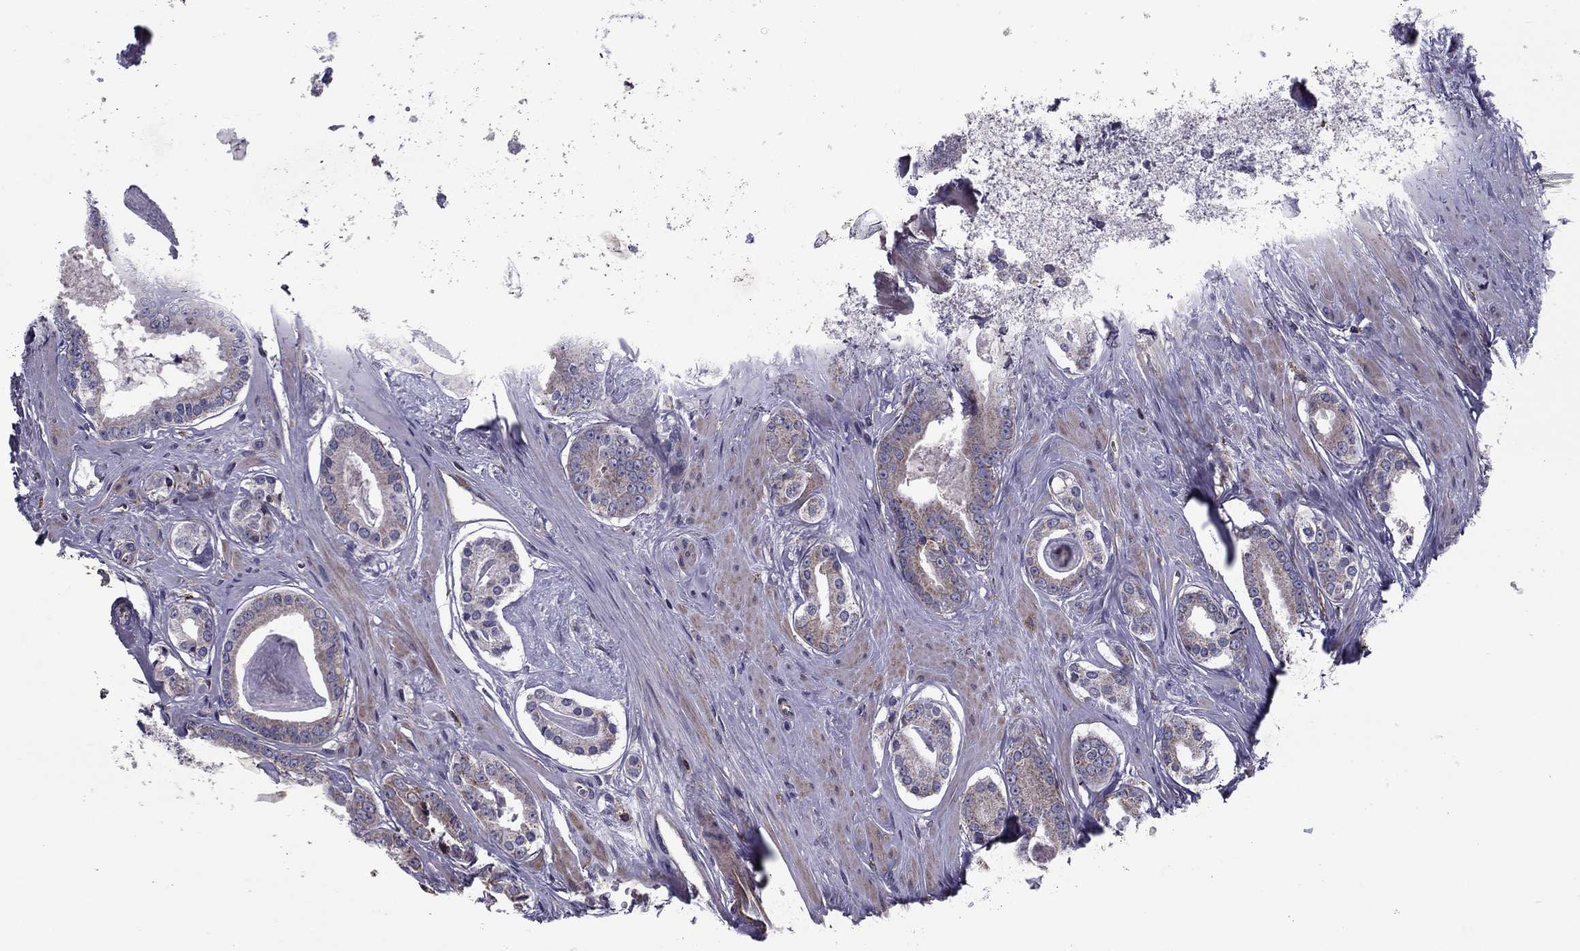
{"staining": {"intensity": "weak", "quantity": ">75%", "location": "cytoplasmic/membranous"}, "tissue": "prostate cancer", "cell_type": "Tumor cells", "image_type": "cancer", "snomed": [{"axis": "morphology", "description": "Adenocarcinoma, NOS"}, {"axis": "topography", "description": "Prostate"}], "caption": "The photomicrograph reveals staining of prostate cancer (adenocarcinoma), revealing weak cytoplasmic/membranous protein expression (brown color) within tumor cells.", "gene": "ALG6", "patient": {"sex": "male", "age": 61}}